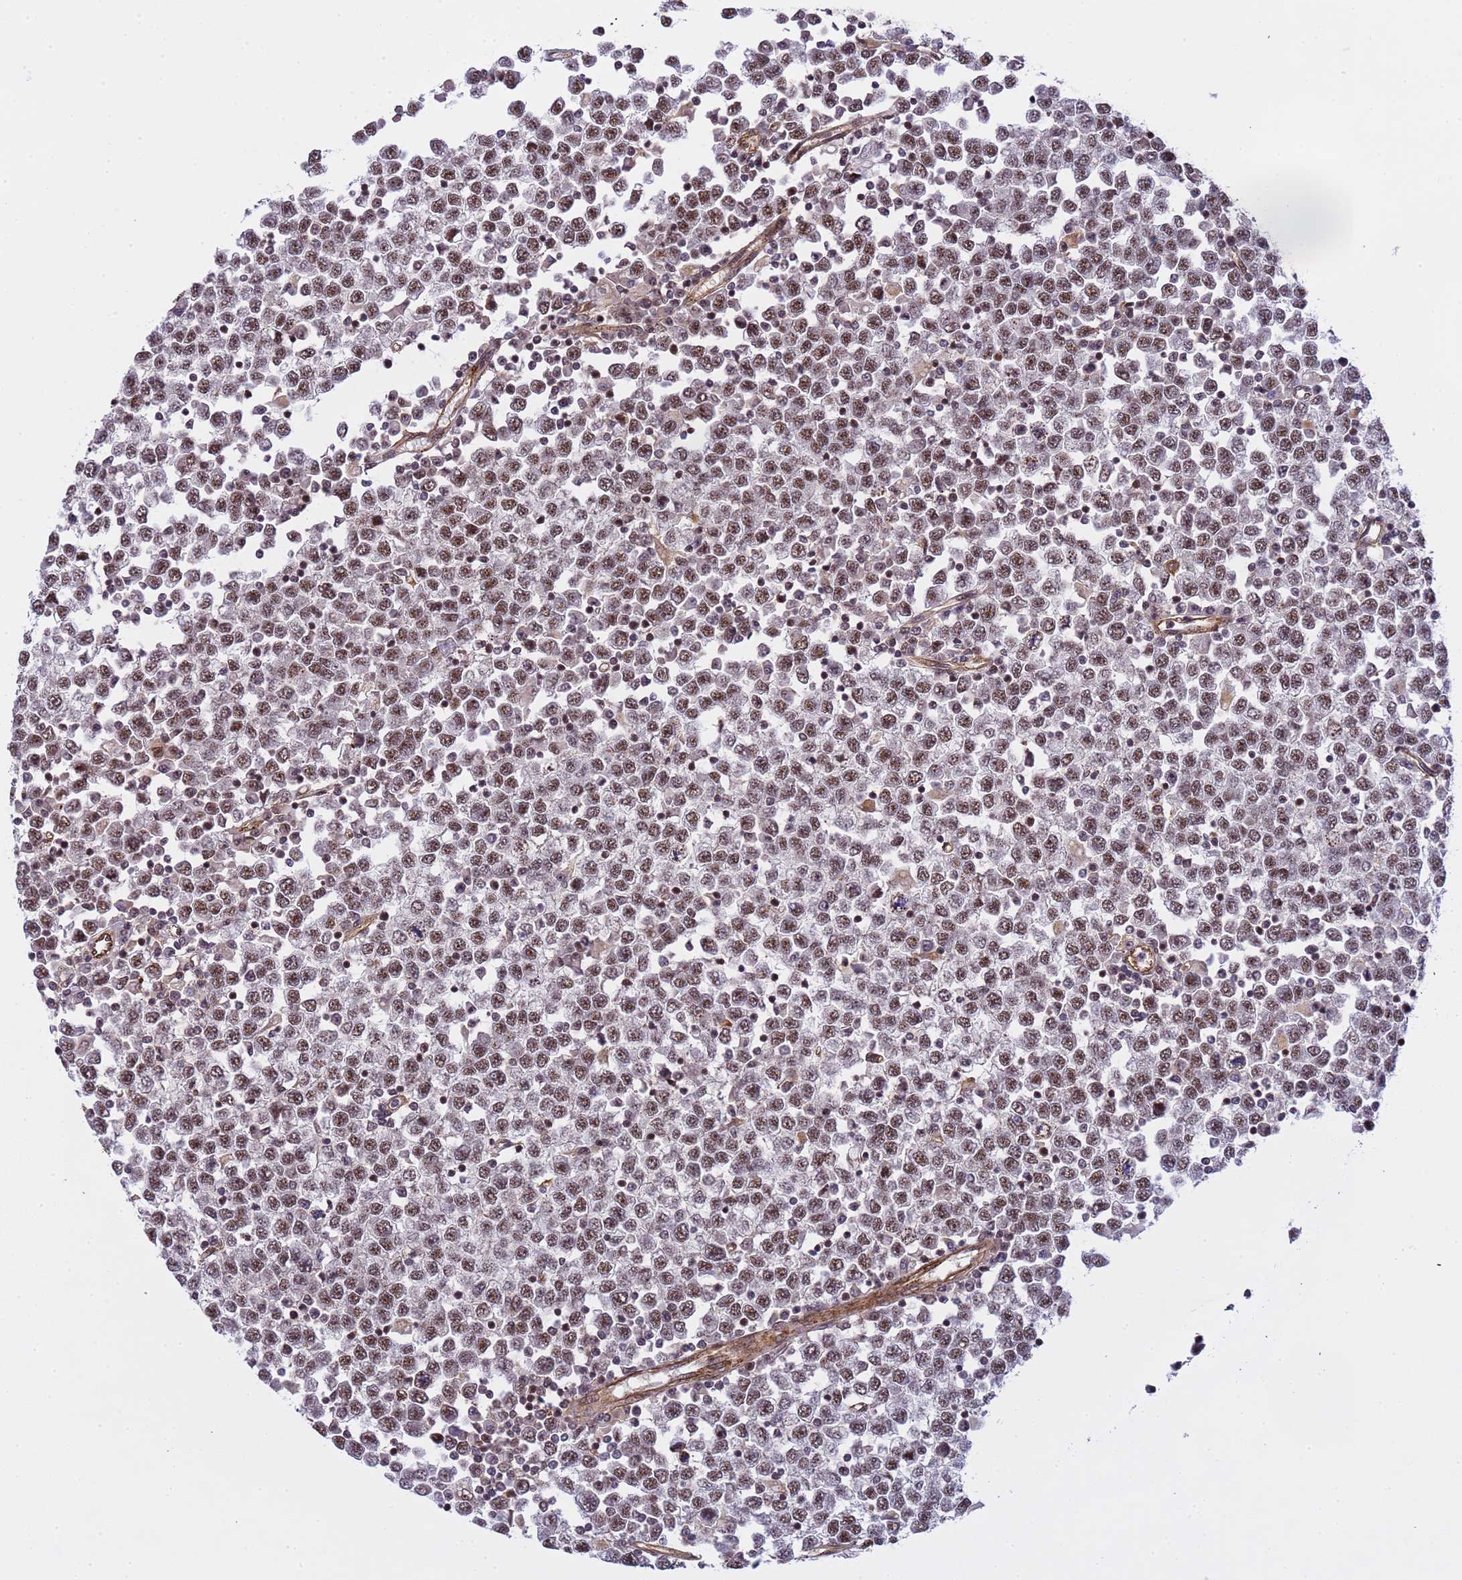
{"staining": {"intensity": "moderate", "quantity": ">75%", "location": "nuclear"}, "tissue": "testis cancer", "cell_type": "Tumor cells", "image_type": "cancer", "snomed": [{"axis": "morphology", "description": "Seminoma, NOS"}, {"axis": "topography", "description": "Testis"}], "caption": "Protein expression analysis of human testis cancer (seminoma) reveals moderate nuclear staining in about >75% of tumor cells.", "gene": "EMC2", "patient": {"sex": "male", "age": 65}}